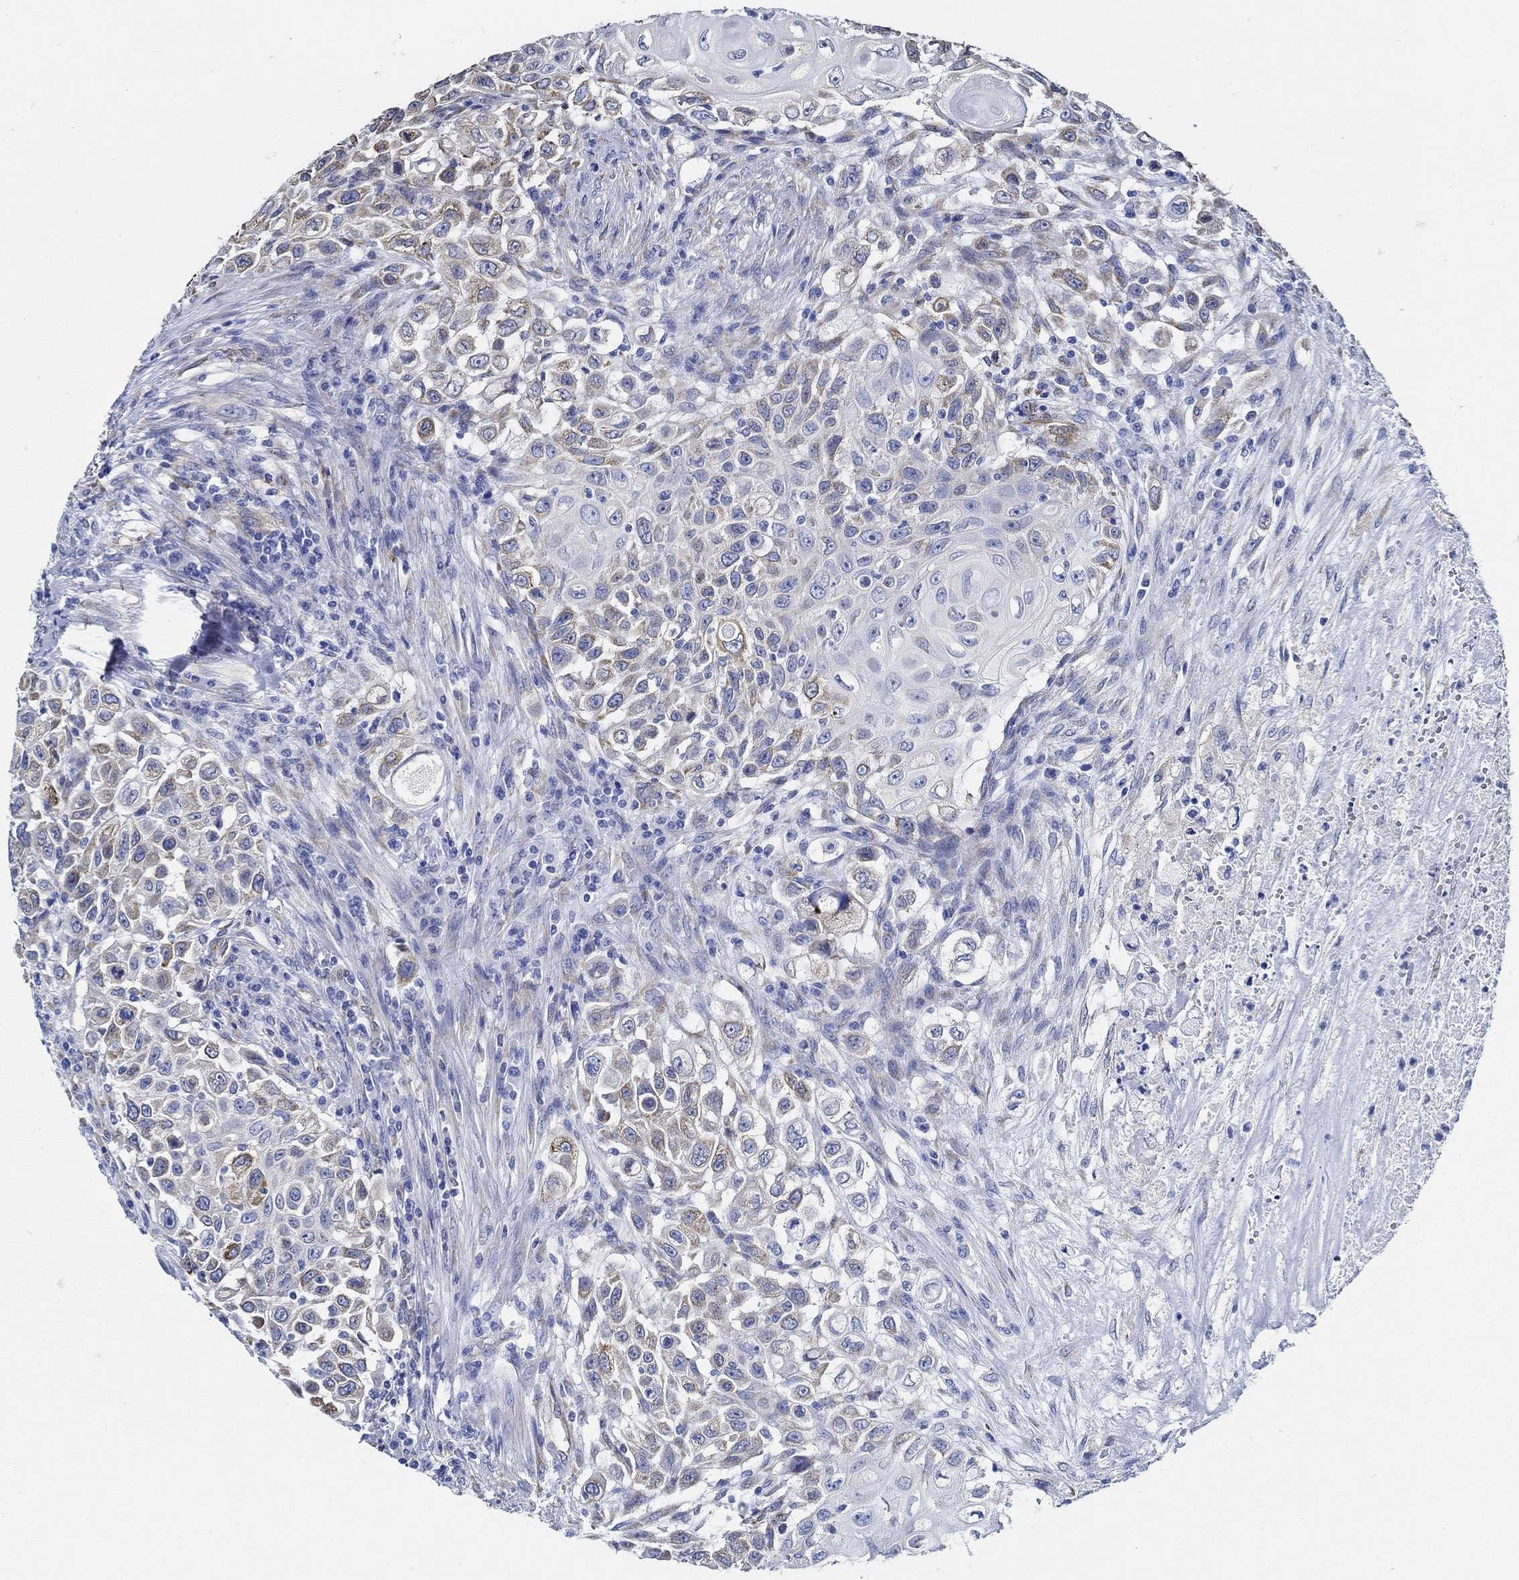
{"staining": {"intensity": "moderate", "quantity": "25%-75%", "location": "cytoplasmic/membranous"}, "tissue": "urothelial cancer", "cell_type": "Tumor cells", "image_type": "cancer", "snomed": [{"axis": "morphology", "description": "Urothelial carcinoma, High grade"}, {"axis": "topography", "description": "Urinary bladder"}], "caption": "Urothelial carcinoma (high-grade) stained with a brown dye displays moderate cytoplasmic/membranous positive positivity in about 25%-75% of tumor cells.", "gene": "HECW2", "patient": {"sex": "female", "age": 56}}